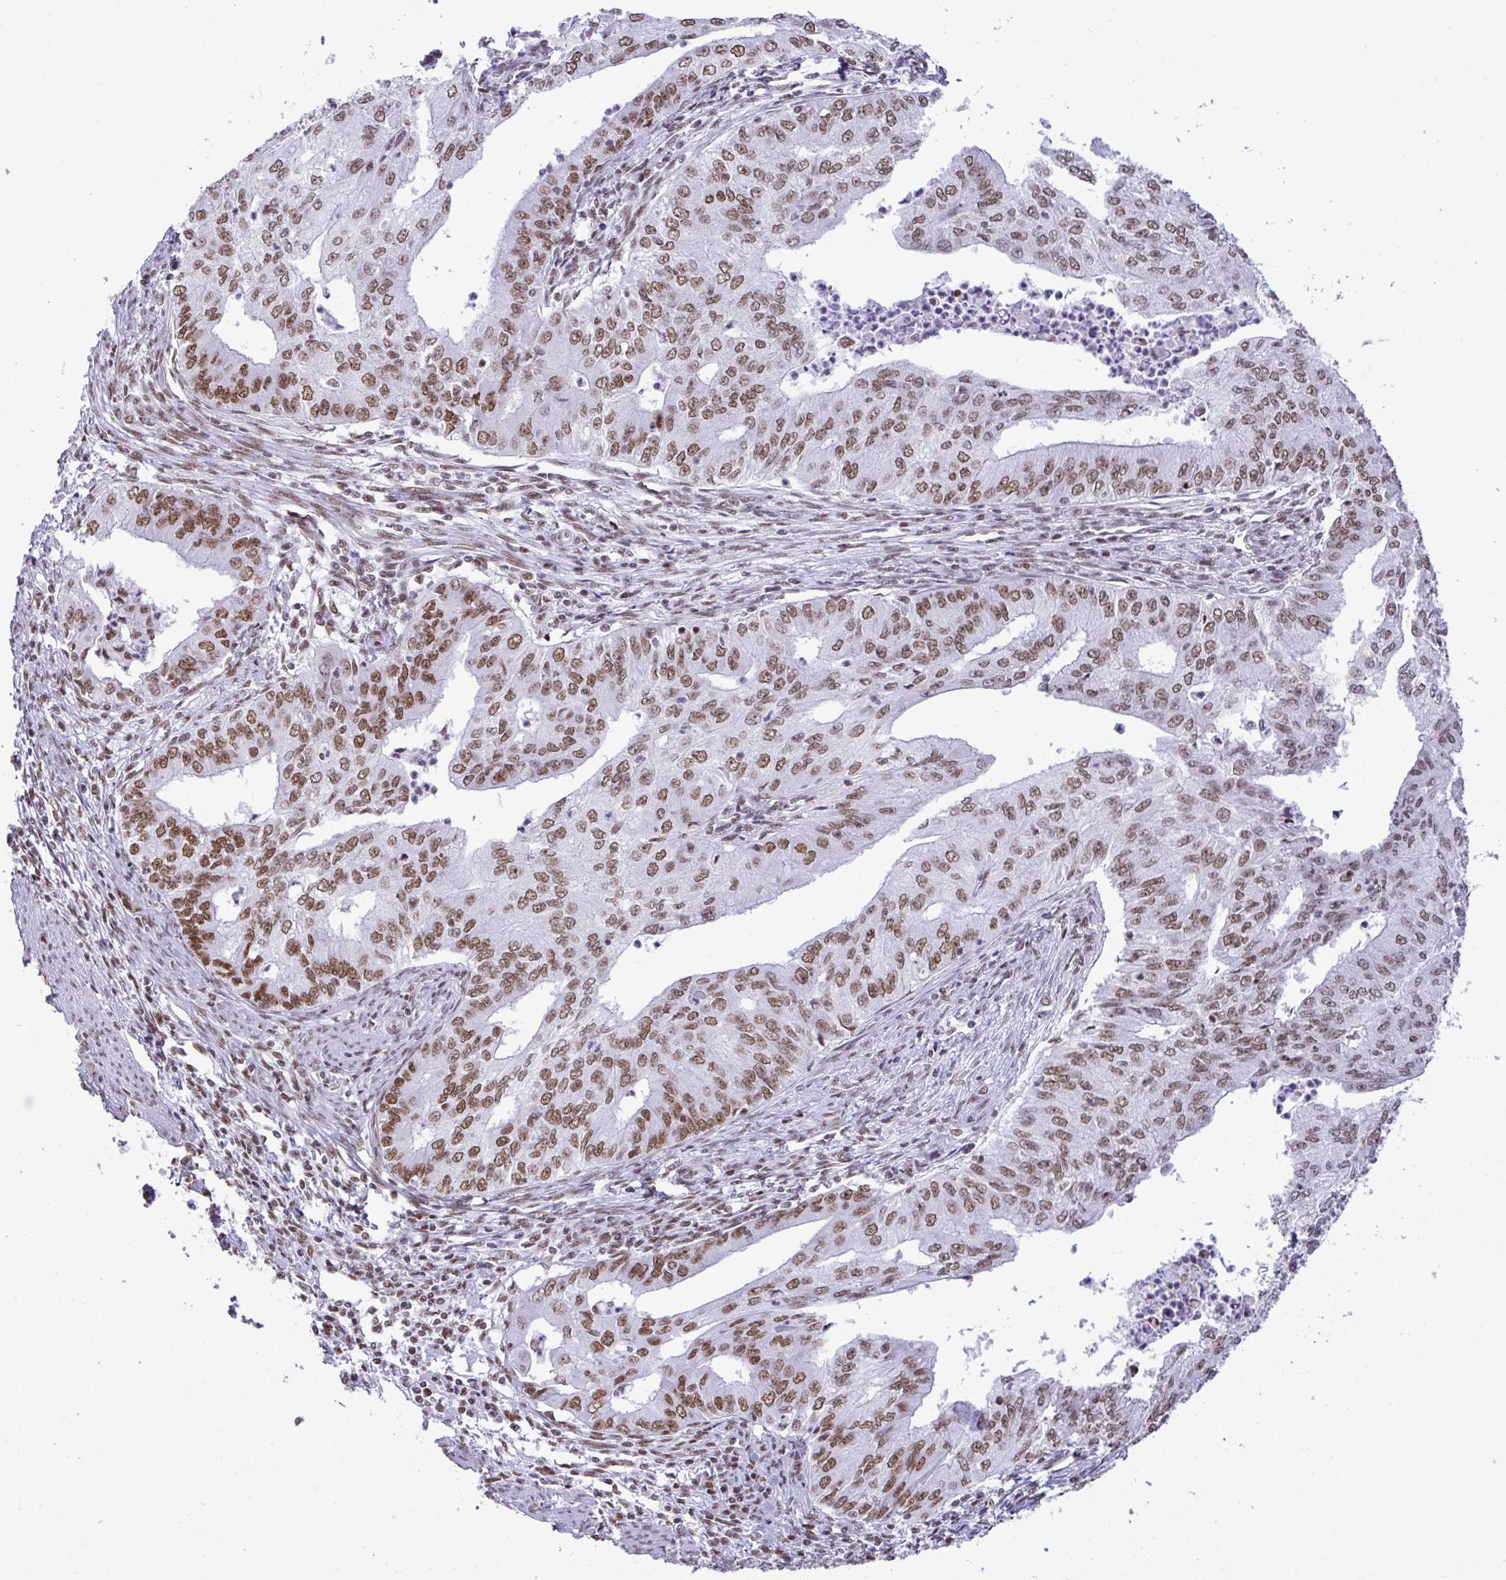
{"staining": {"intensity": "moderate", "quantity": ">75%", "location": "nuclear"}, "tissue": "endometrial cancer", "cell_type": "Tumor cells", "image_type": "cancer", "snomed": [{"axis": "morphology", "description": "Adenocarcinoma, NOS"}, {"axis": "topography", "description": "Endometrium"}], "caption": "Tumor cells reveal moderate nuclear staining in approximately >75% of cells in endometrial cancer (adenocarcinoma).", "gene": "DDX52", "patient": {"sex": "female", "age": 50}}